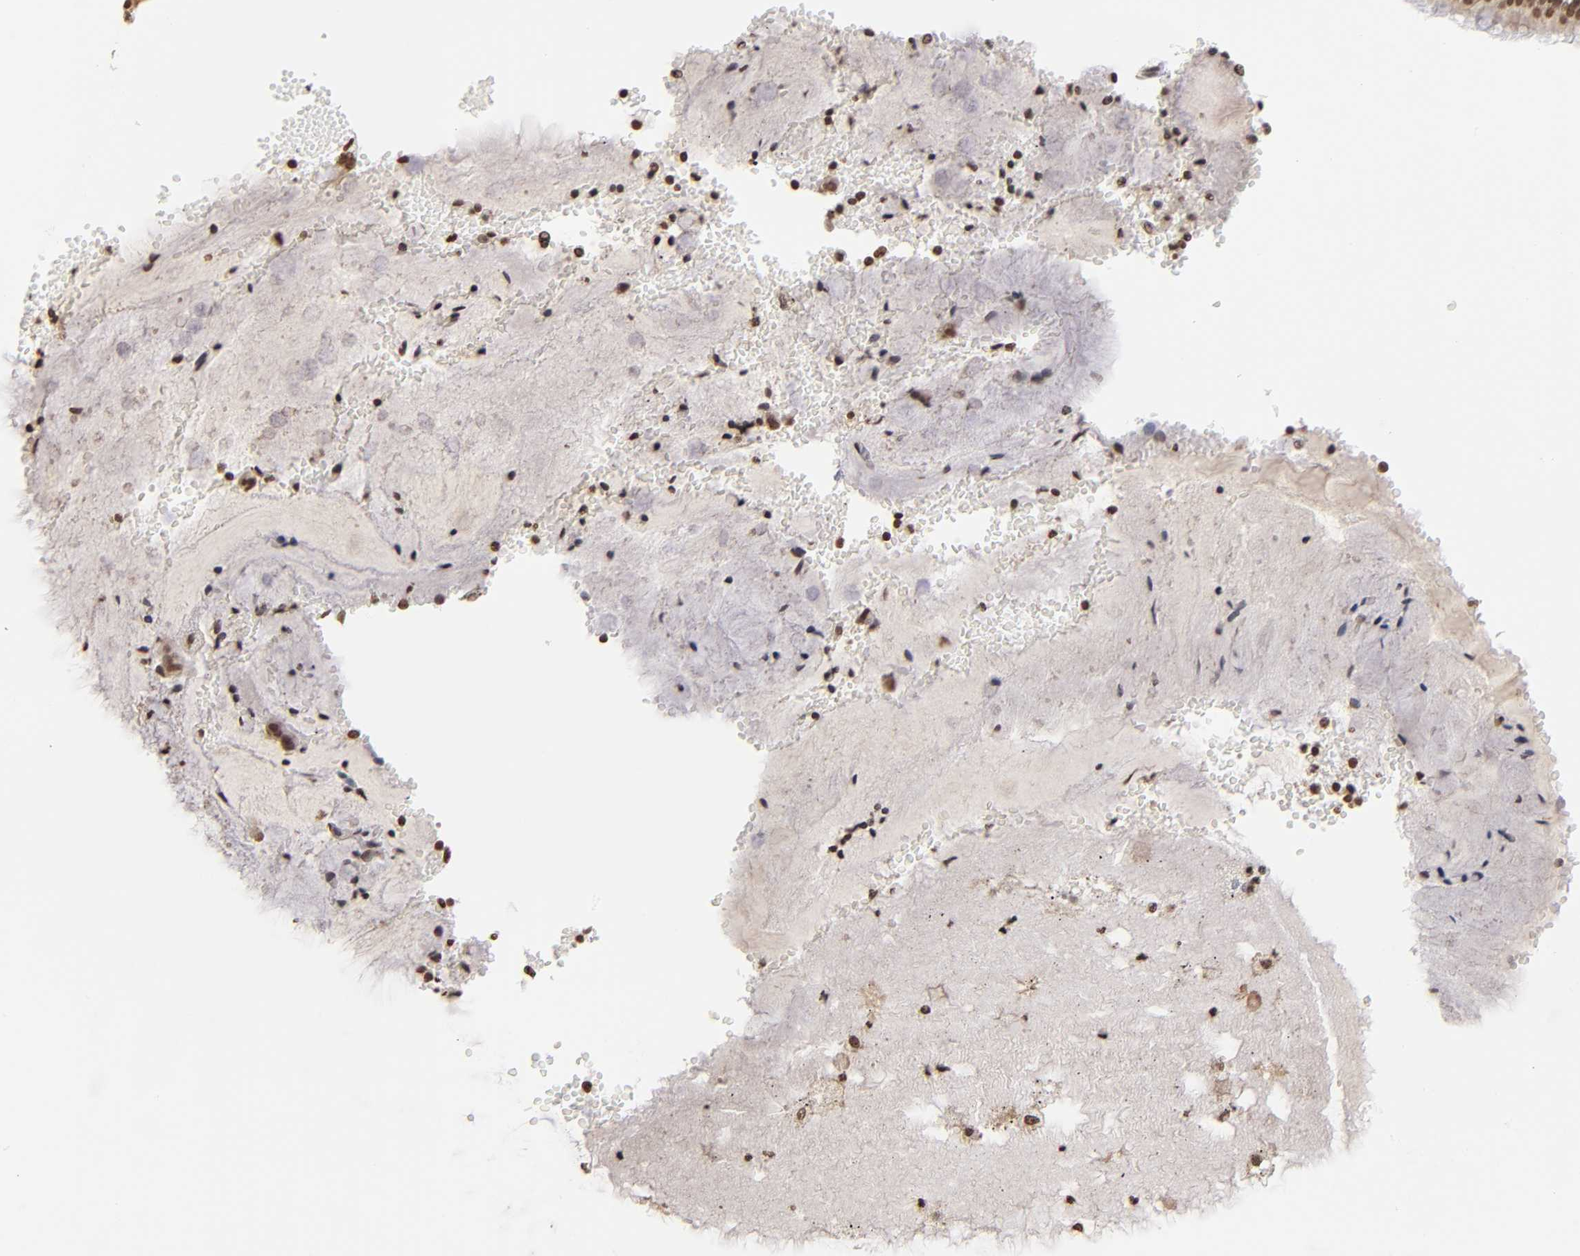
{"staining": {"intensity": "moderate", "quantity": ">75%", "location": "nuclear"}, "tissue": "bronchus", "cell_type": "Respiratory epithelial cells", "image_type": "normal", "snomed": [{"axis": "morphology", "description": "Normal tissue, NOS"}, {"axis": "topography", "description": "Bronchus"}, {"axis": "topography", "description": "Lung"}], "caption": "Approximately >75% of respiratory epithelial cells in benign human bronchus demonstrate moderate nuclear protein staining as visualized by brown immunohistochemical staining.", "gene": "ABL2", "patient": {"sex": "female", "age": 56}}